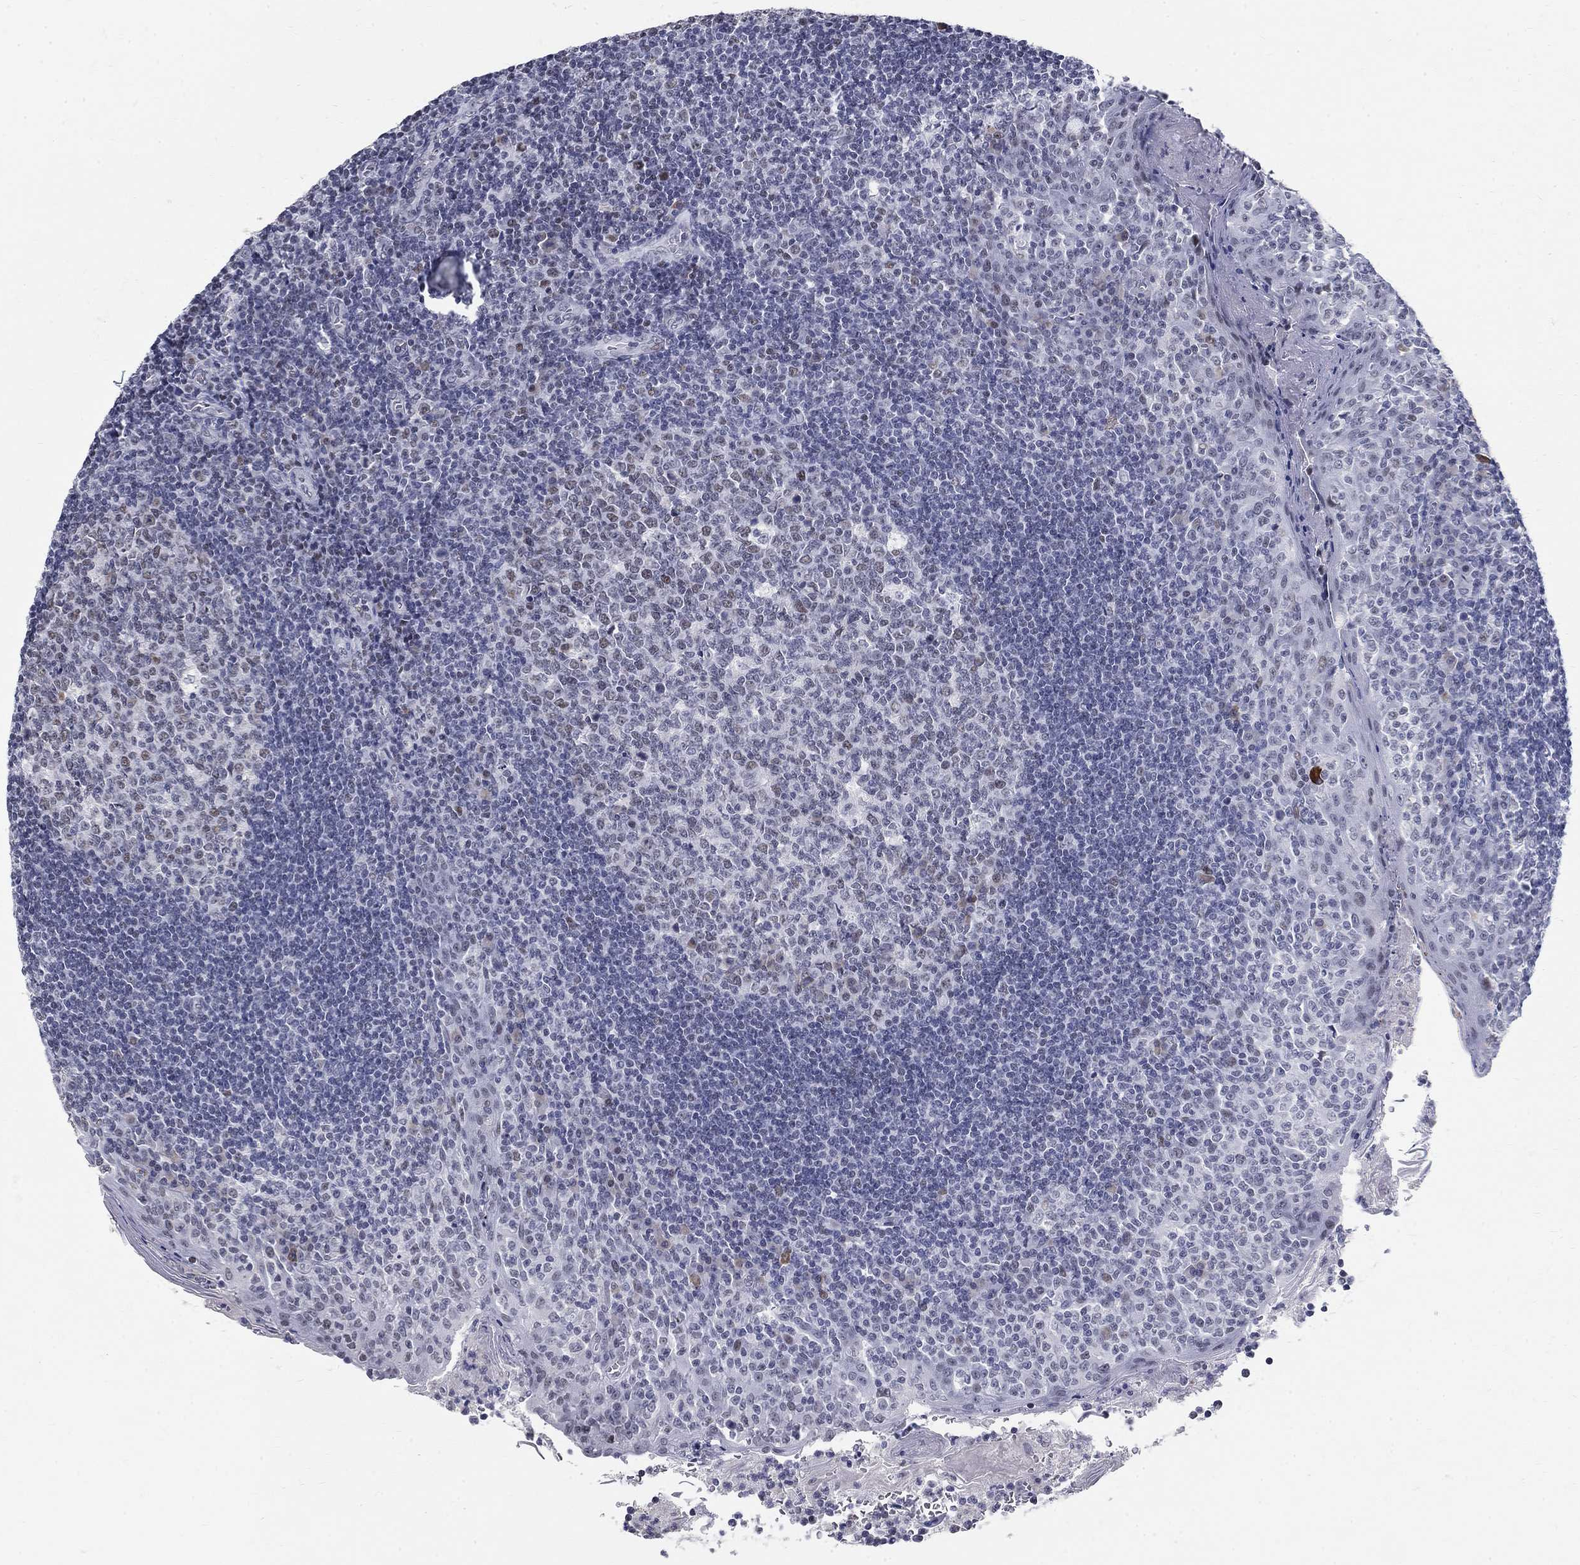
{"staining": {"intensity": "weak", "quantity": "<25%", "location": "nuclear"}, "tissue": "tonsil", "cell_type": "Germinal center cells", "image_type": "normal", "snomed": [{"axis": "morphology", "description": "Normal tissue, NOS"}, {"axis": "topography", "description": "Tonsil"}], "caption": "DAB immunohistochemical staining of normal tonsil shows no significant expression in germinal center cells. The staining was performed using DAB (3,3'-diaminobenzidine) to visualize the protein expression in brown, while the nuclei were stained in blue with hematoxylin (Magnification: 20x).", "gene": "BHLHE22", "patient": {"sex": "female", "age": 13}}